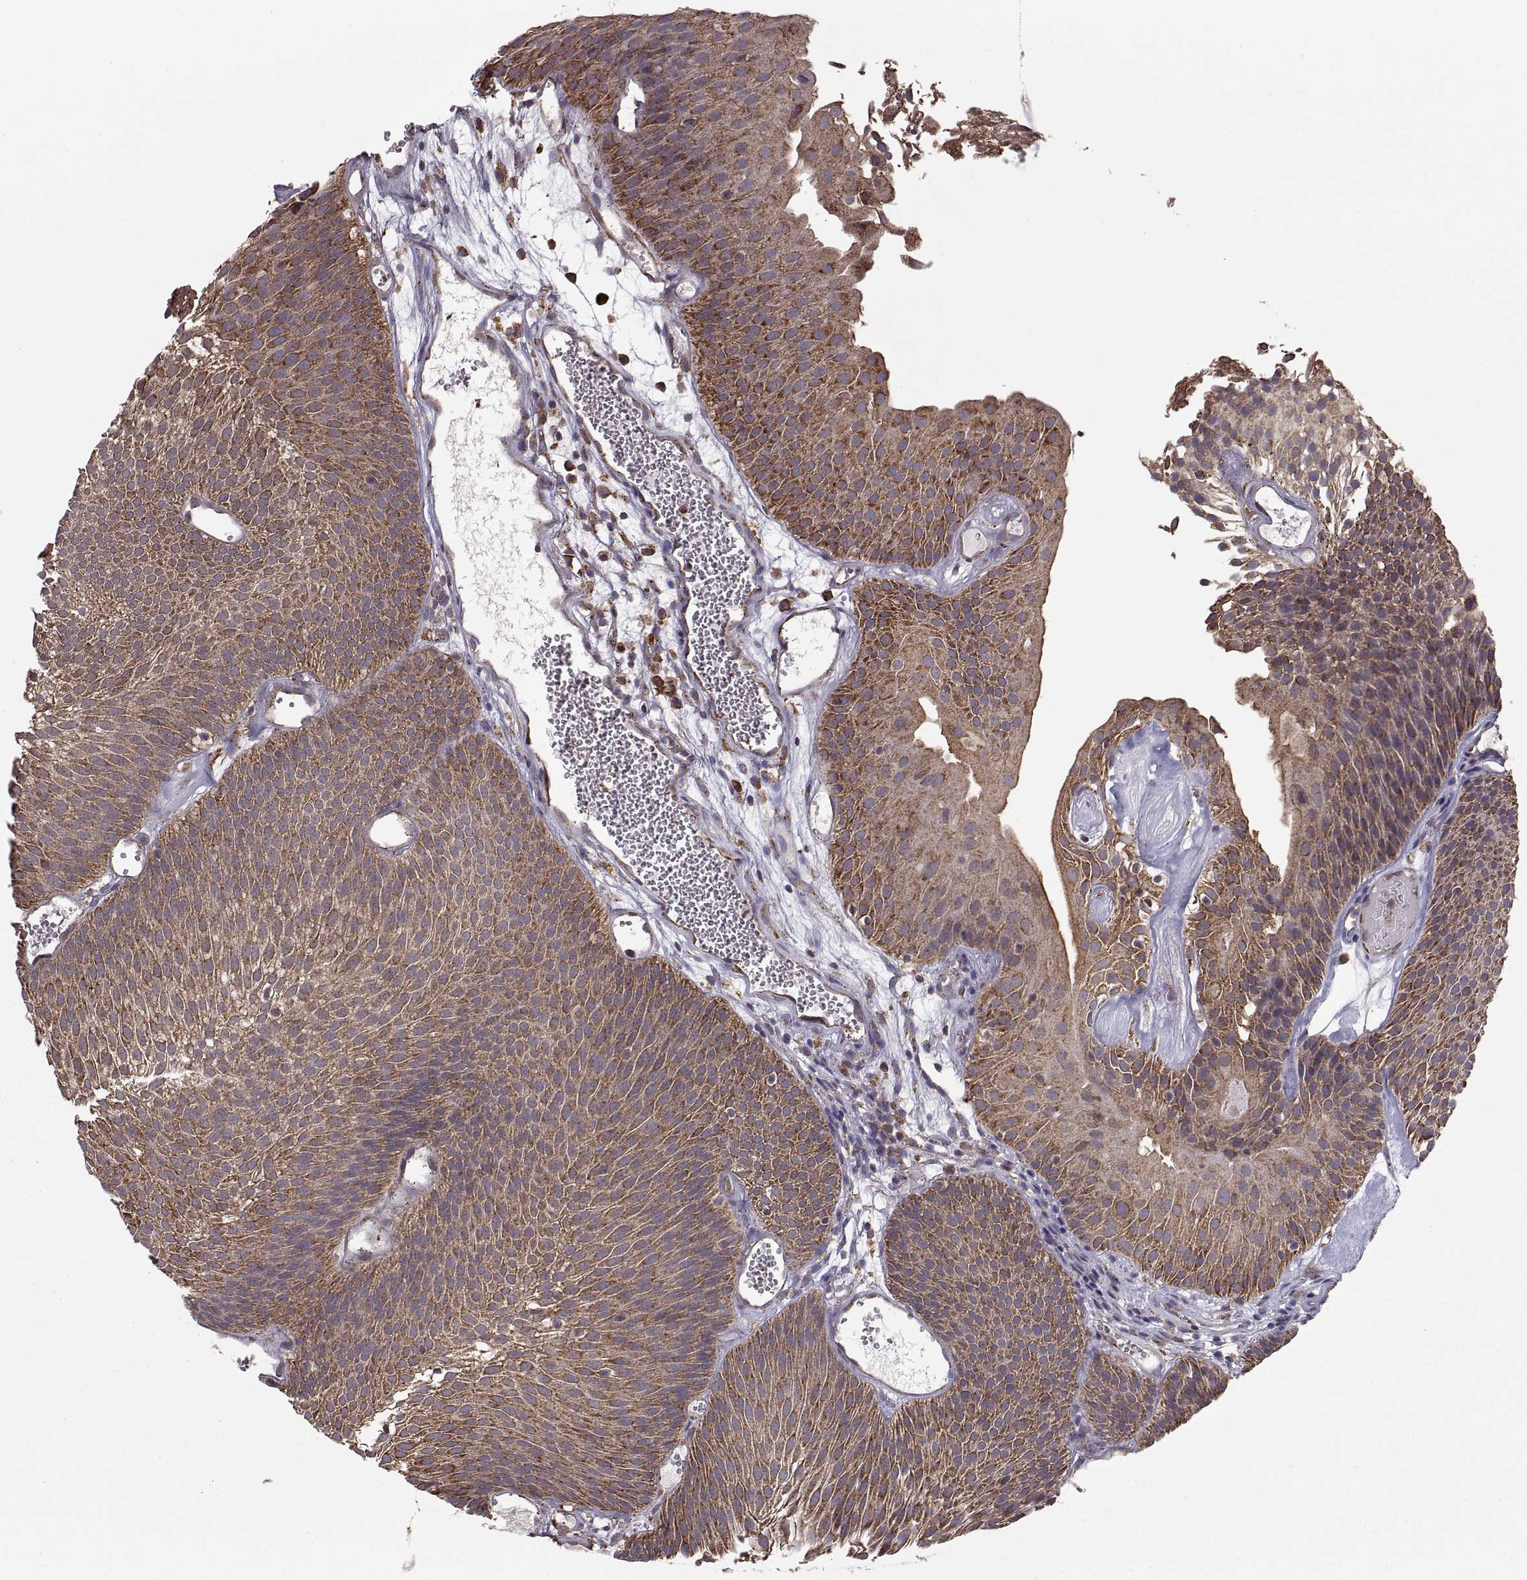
{"staining": {"intensity": "moderate", "quantity": ">75%", "location": "cytoplasmic/membranous"}, "tissue": "urothelial cancer", "cell_type": "Tumor cells", "image_type": "cancer", "snomed": [{"axis": "morphology", "description": "Urothelial carcinoma, Low grade"}, {"axis": "topography", "description": "Urinary bladder"}], "caption": "This is a photomicrograph of immunohistochemistry staining of urothelial cancer, which shows moderate expression in the cytoplasmic/membranous of tumor cells.", "gene": "PDIA3", "patient": {"sex": "male", "age": 52}}